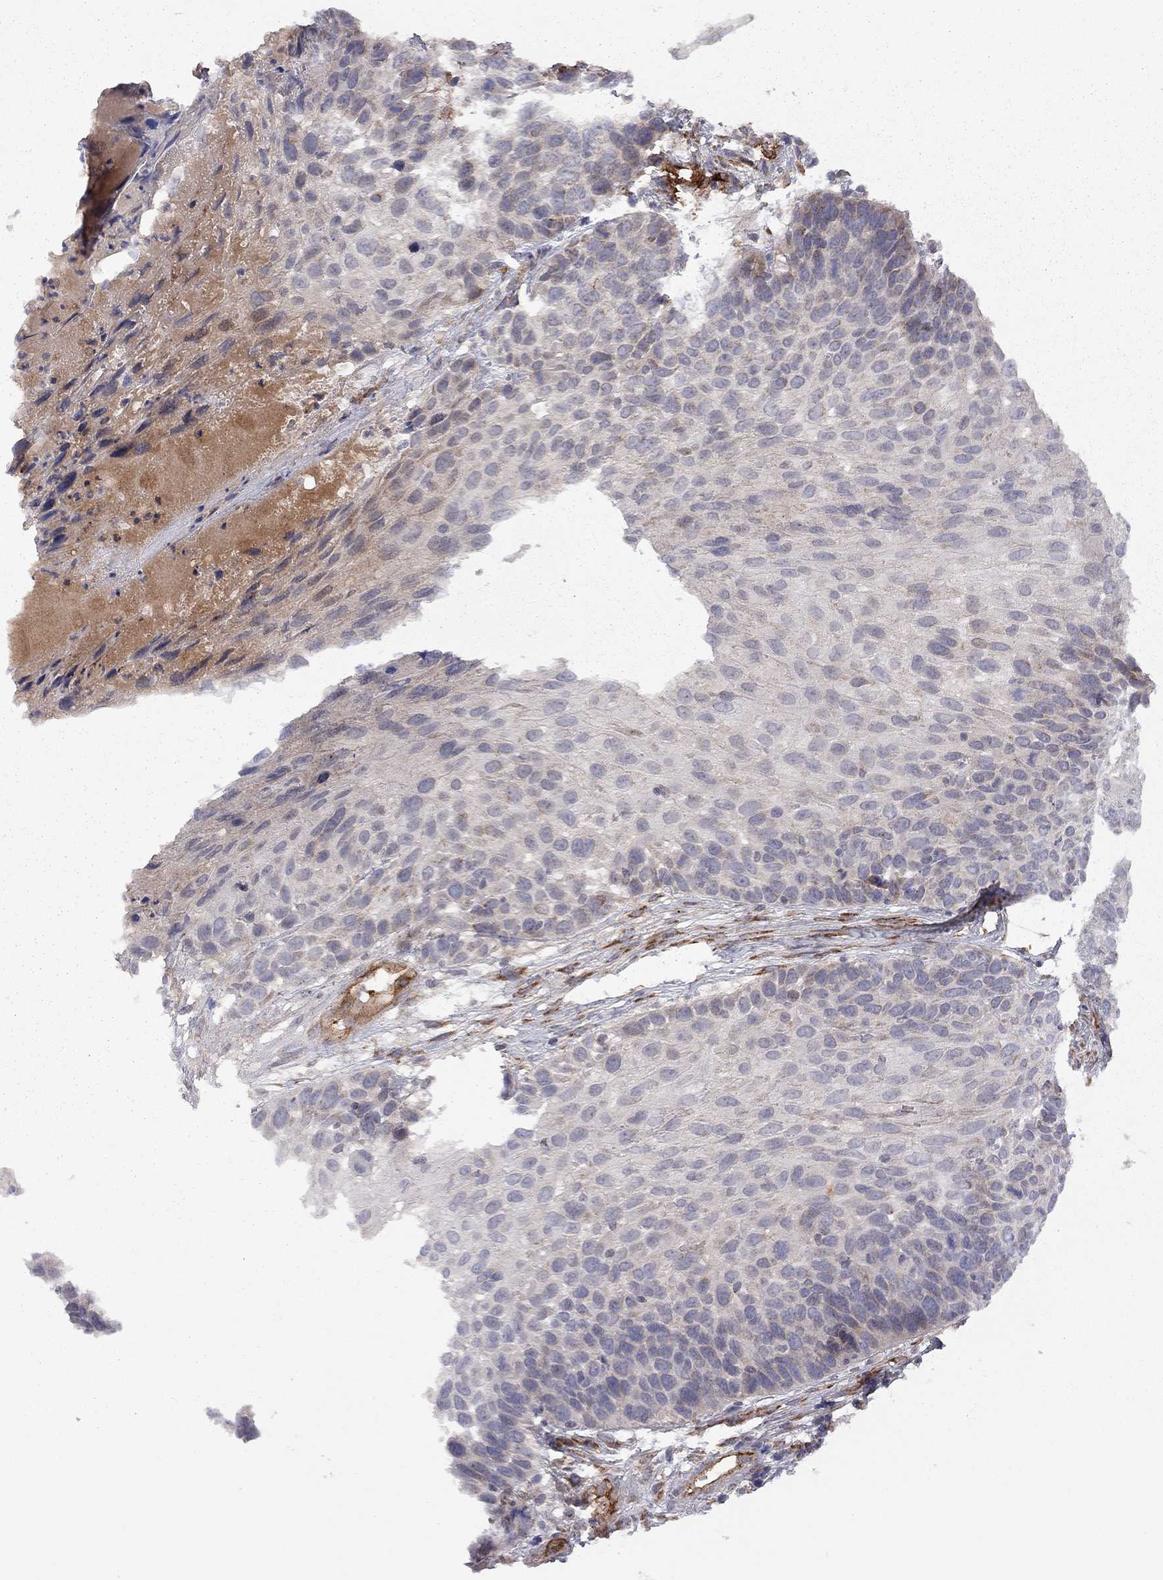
{"staining": {"intensity": "moderate", "quantity": "<25%", "location": "cytoplasmic/membranous"}, "tissue": "skin cancer", "cell_type": "Tumor cells", "image_type": "cancer", "snomed": [{"axis": "morphology", "description": "Squamous cell carcinoma, NOS"}, {"axis": "topography", "description": "Skin"}], "caption": "Immunohistochemistry (IHC) (DAB (3,3'-diaminobenzidine)) staining of human skin cancer (squamous cell carcinoma) exhibits moderate cytoplasmic/membranous protein positivity in about <25% of tumor cells. (DAB IHC with brightfield microscopy, high magnification).", "gene": "EXOC3L2", "patient": {"sex": "male", "age": 92}}